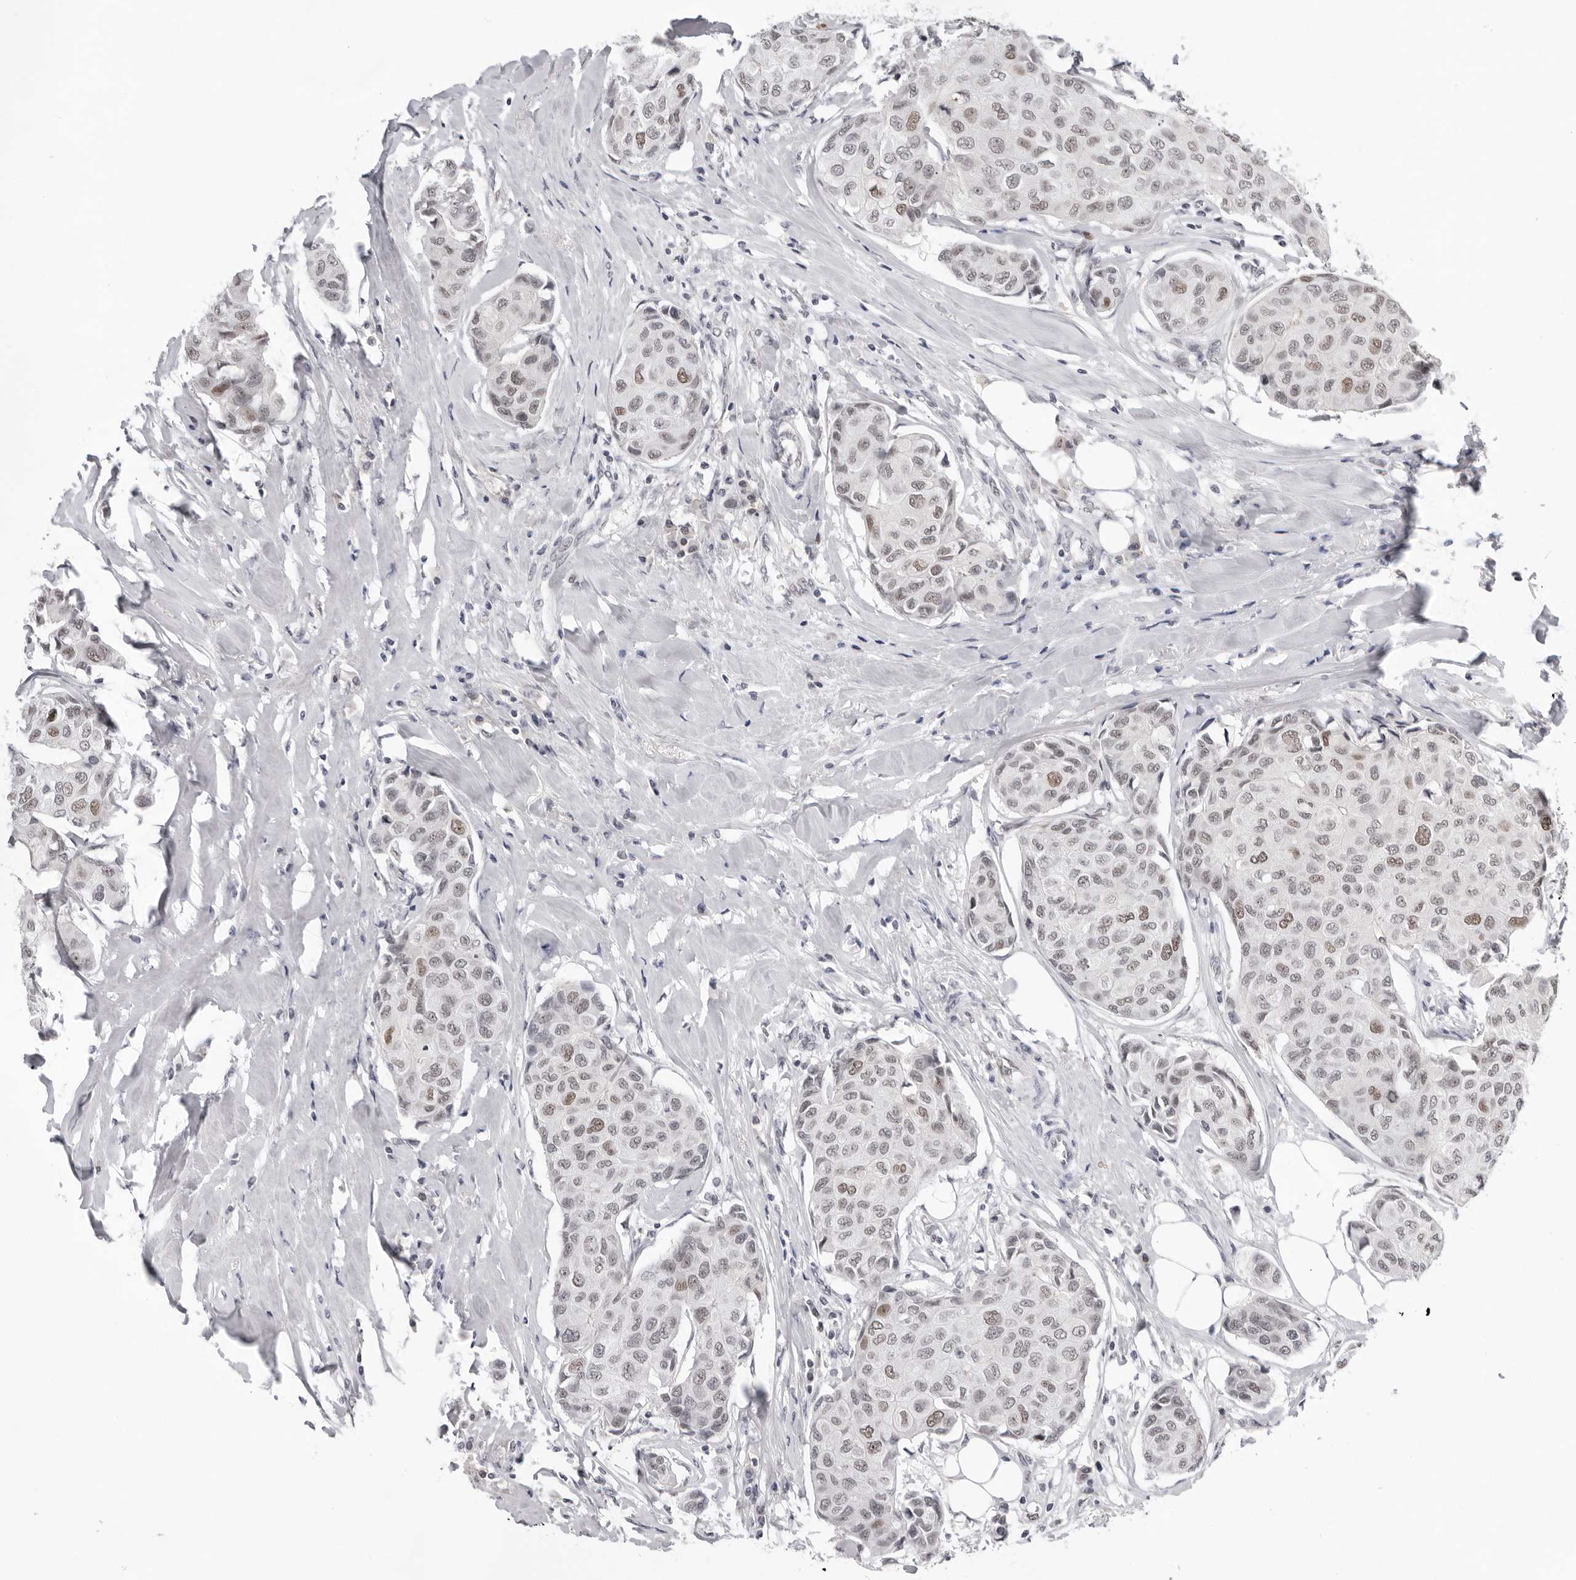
{"staining": {"intensity": "weak", "quantity": ">75%", "location": "nuclear"}, "tissue": "breast cancer", "cell_type": "Tumor cells", "image_type": "cancer", "snomed": [{"axis": "morphology", "description": "Duct carcinoma"}, {"axis": "topography", "description": "Breast"}], "caption": "Protein staining of breast cancer (invasive ductal carcinoma) tissue shows weak nuclear staining in approximately >75% of tumor cells.", "gene": "USP1", "patient": {"sex": "female", "age": 80}}